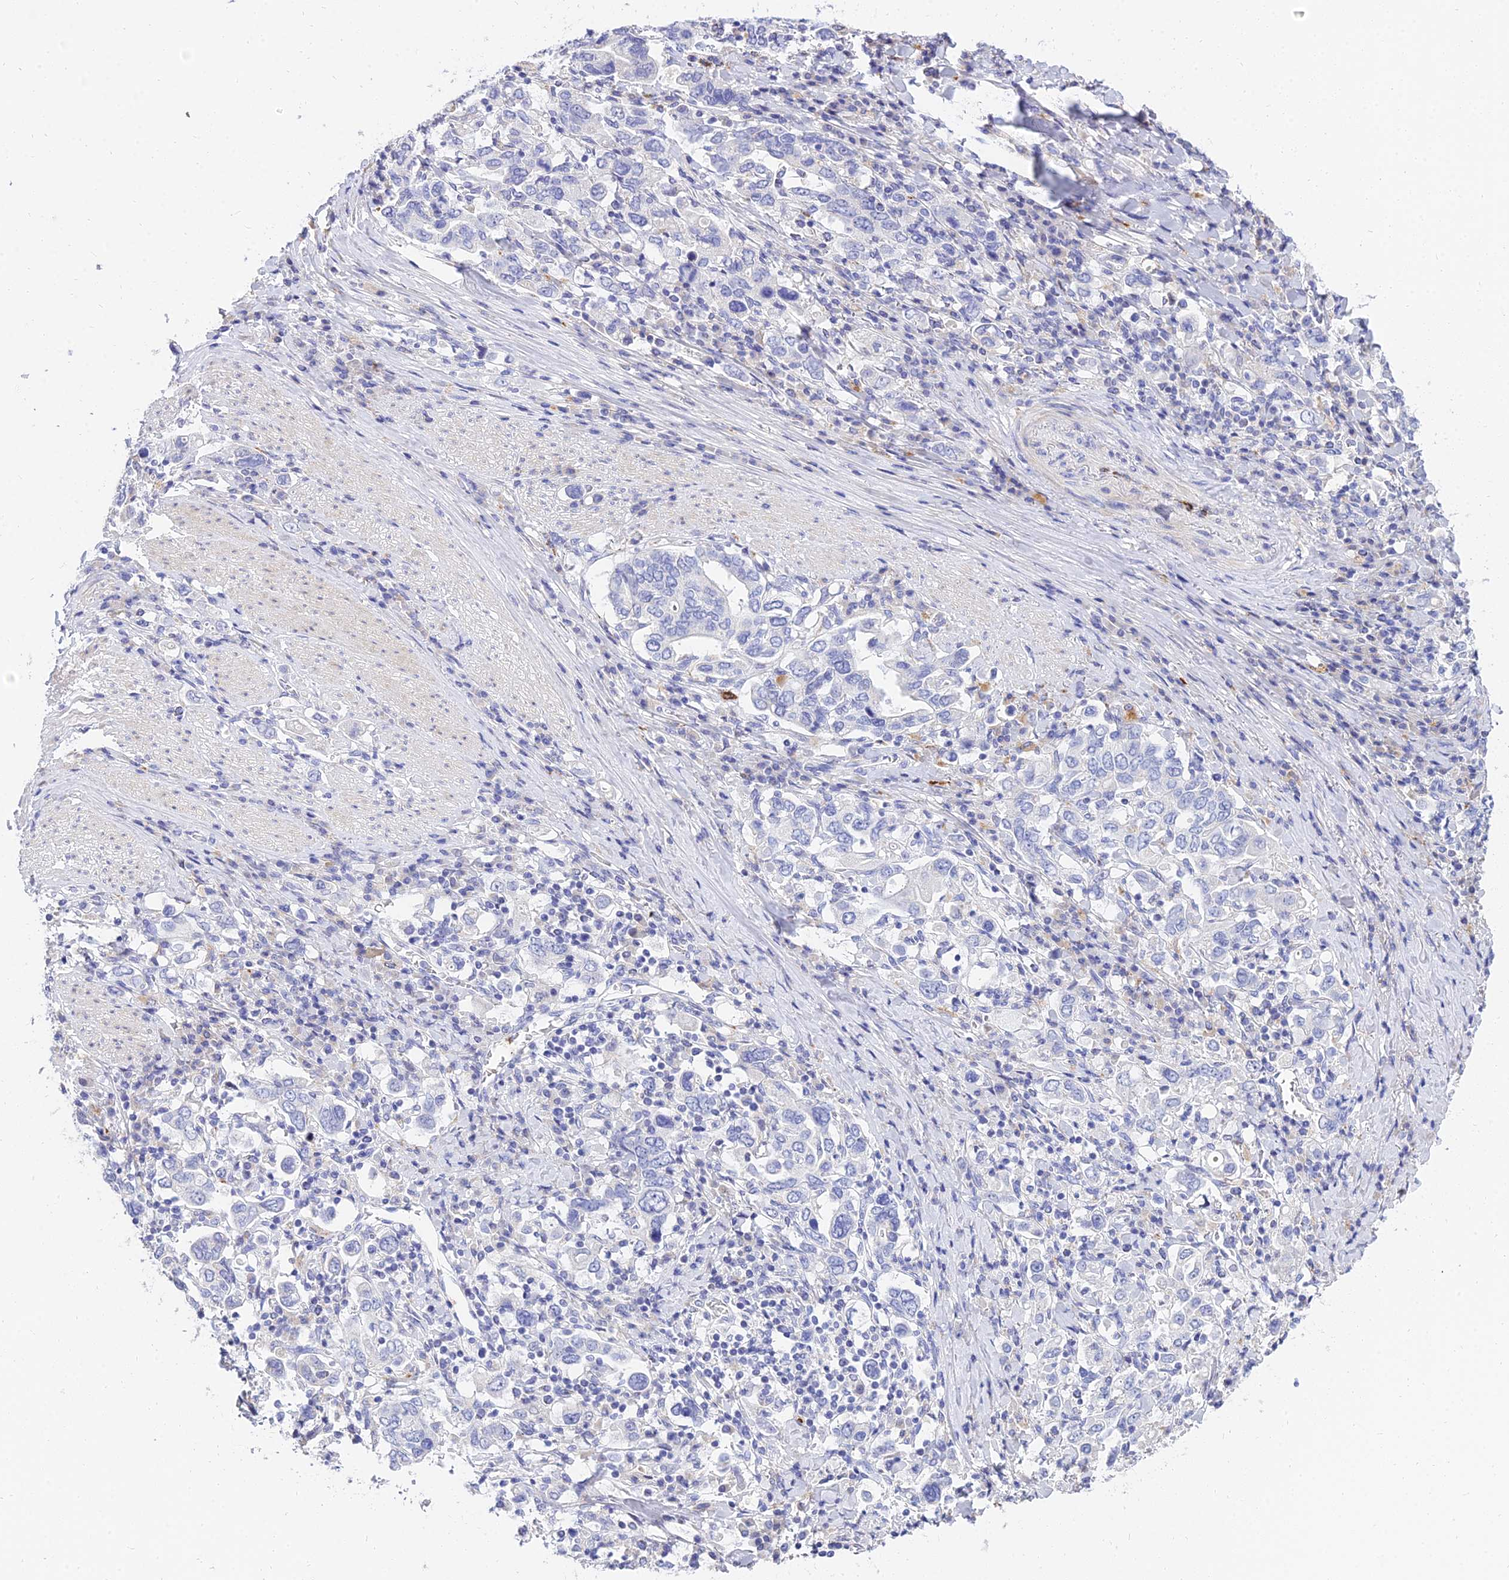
{"staining": {"intensity": "negative", "quantity": "none", "location": "none"}, "tissue": "stomach cancer", "cell_type": "Tumor cells", "image_type": "cancer", "snomed": [{"axis": "morphology", "description": "Adenocarcinoma, NOS"}, {"axis": "topography", "description": "Stomach, upper"}], "caption": "Immunohistochemistry (IHC) image of neoplastic tissue: human stomach cancer (adenocarcinoma) stained with DAB (3,3'-diaminobenzidine) displays no significant protein expression in tumor cells.", "gene": "VWC2L", "patient": {"sex": "male", "age": 62}}